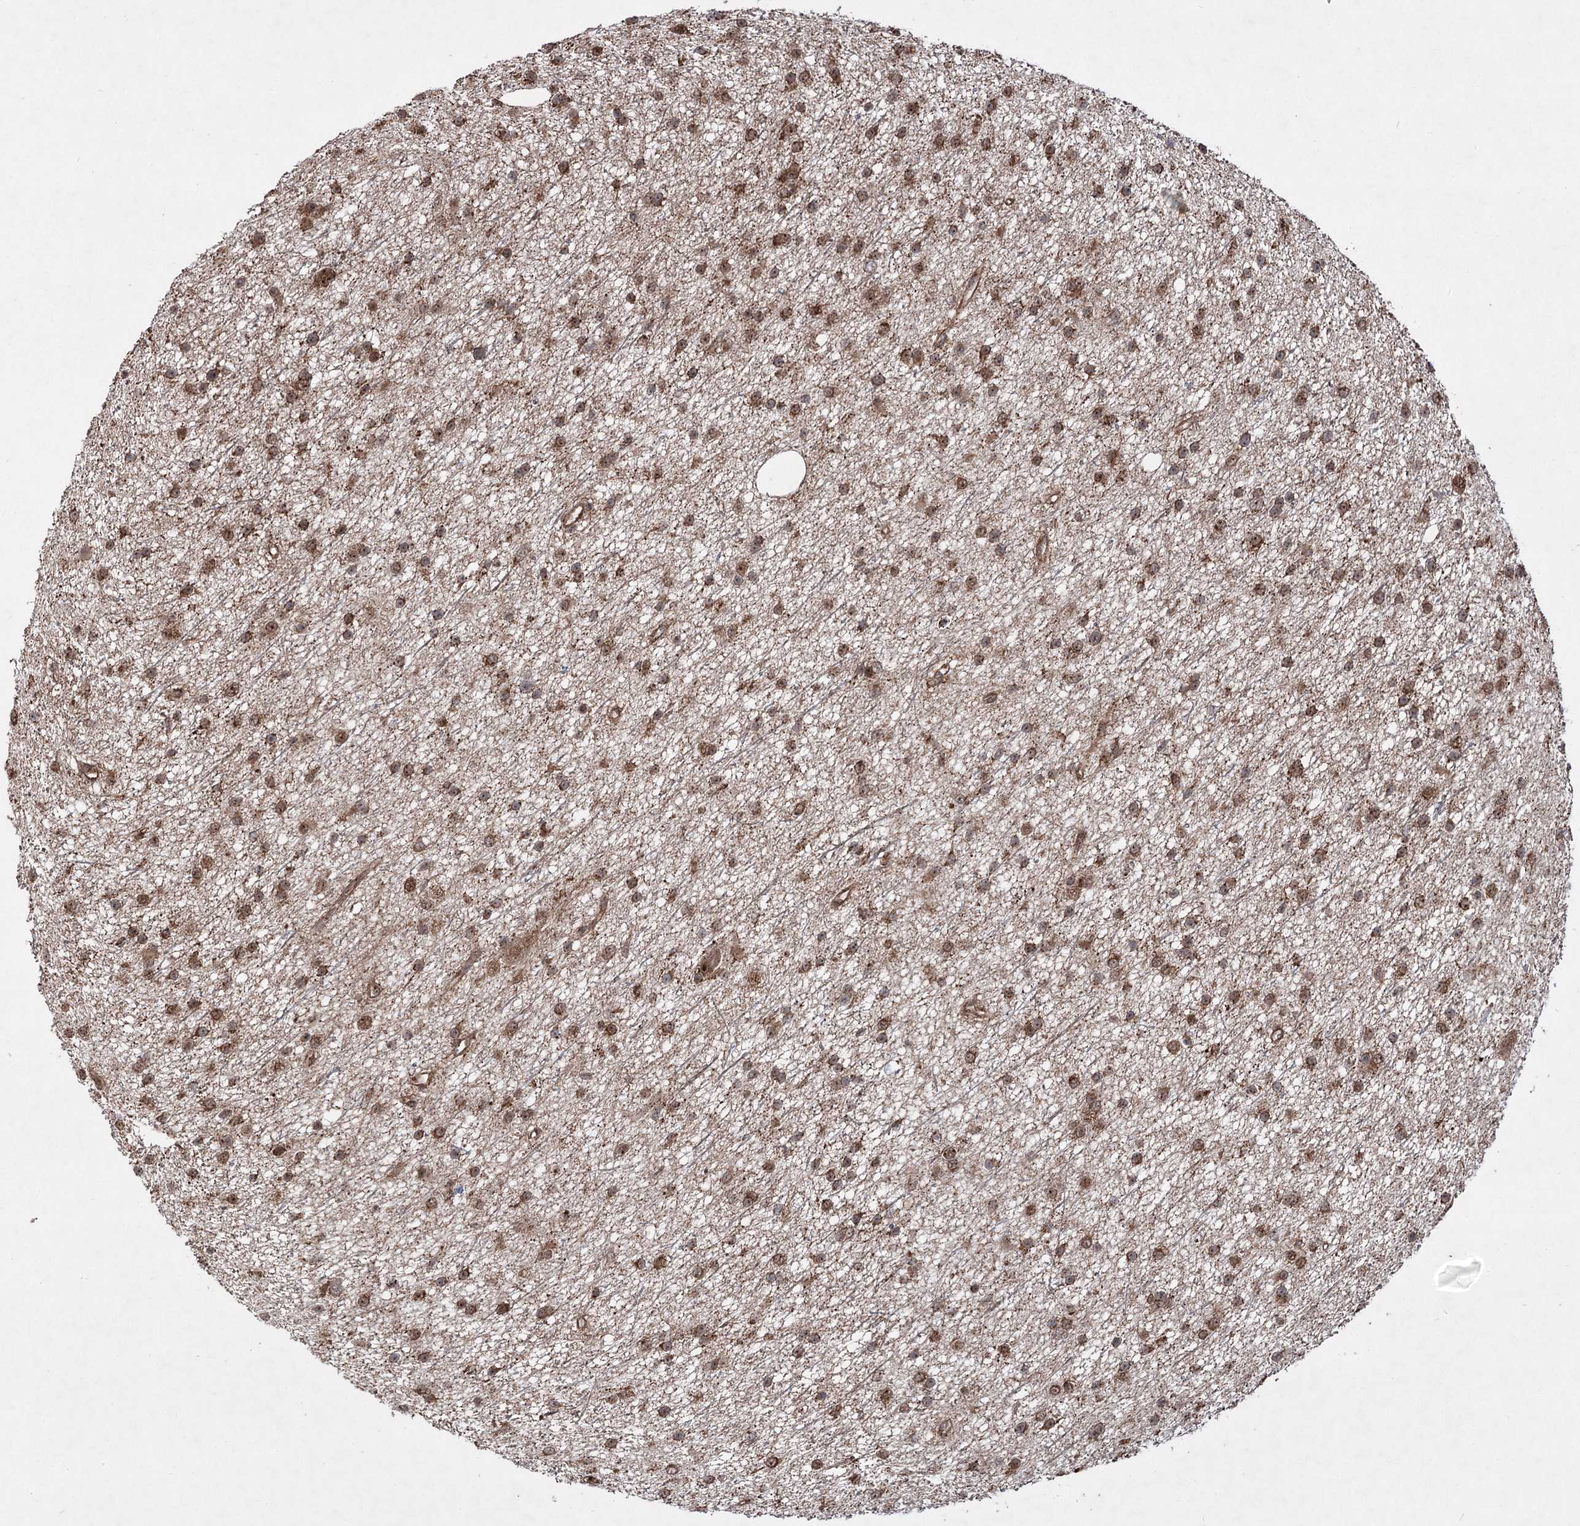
{"staining": {"intensity": "moderate", "quantity": ">75%", "location": "cytoplasmic/membranous,nuclear"}, "tissue": "glioma", "cell_type": "Tumor cells", "image_type": "cancer", "snomed": [{"axis": "morphology", "description": "Glioma, malignant, Low grade"}, {"axis": "topography", "description": "Cerebral cortex"}], "caption": "A brown stain shows moderate cytoplasmic/membranous and nuclear staining of a protein in glioma tumor cells.", "gene": "SERINC5", "patient": {"sex": "female", "age": 39}}